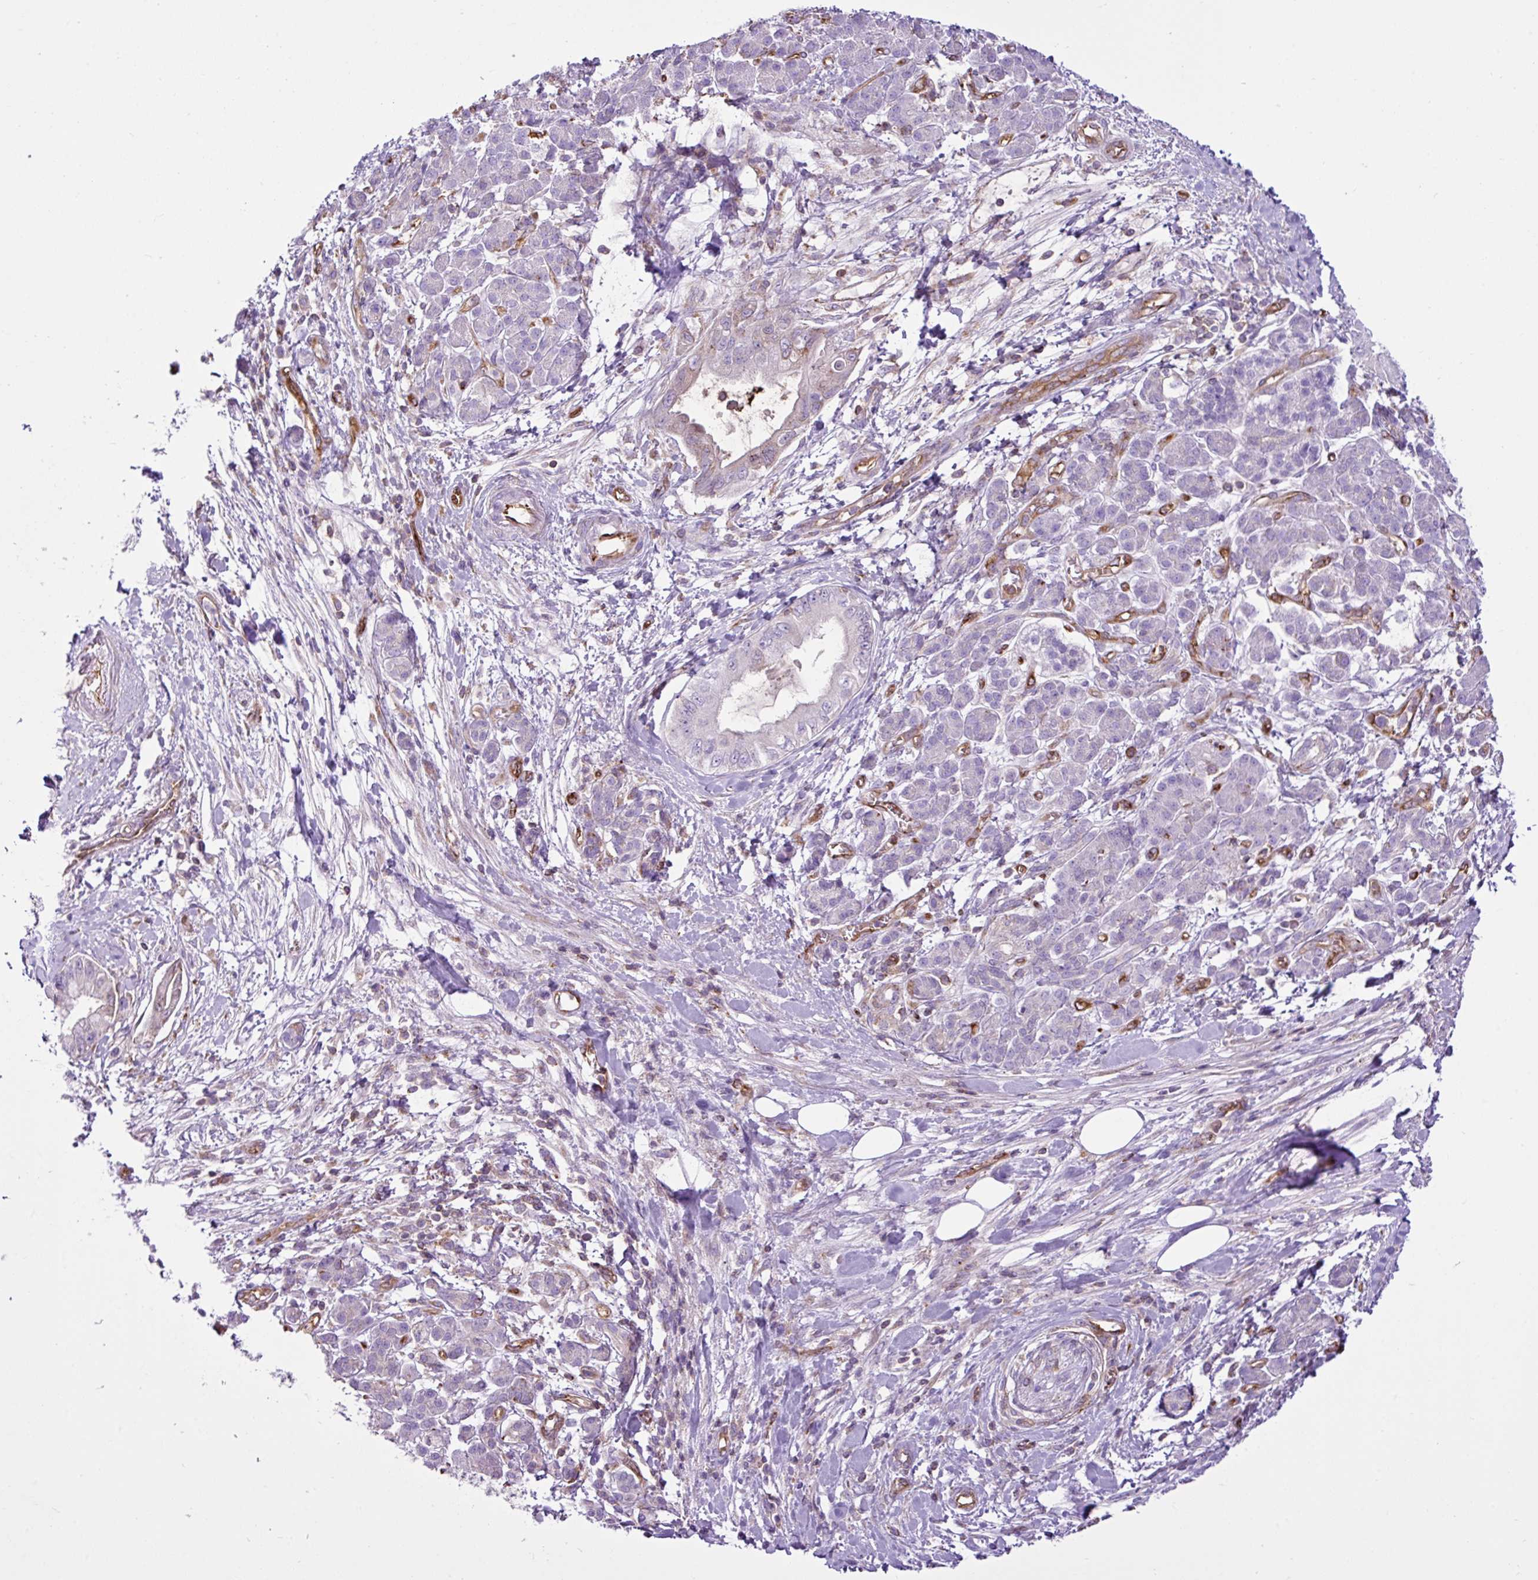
{"staining": {"intensity": "negative", "quantity": "none", "location": "none"}, "tissue": "pancreatic cancer", "cell_type": "Tumor cells", "image_type": "cancer", "snomed": [{"axis": "morphology", "description": "Adenocarcinoma, NOS"}, {"axis": "topography", "description": "Pancreas"}], "caption": "IHC image of human pancreatic cancer stained for a protein (brown), which reveals no expression in tumor cells.", "gene": "EME2", "patient": {"sex": "male", "age": 48}}